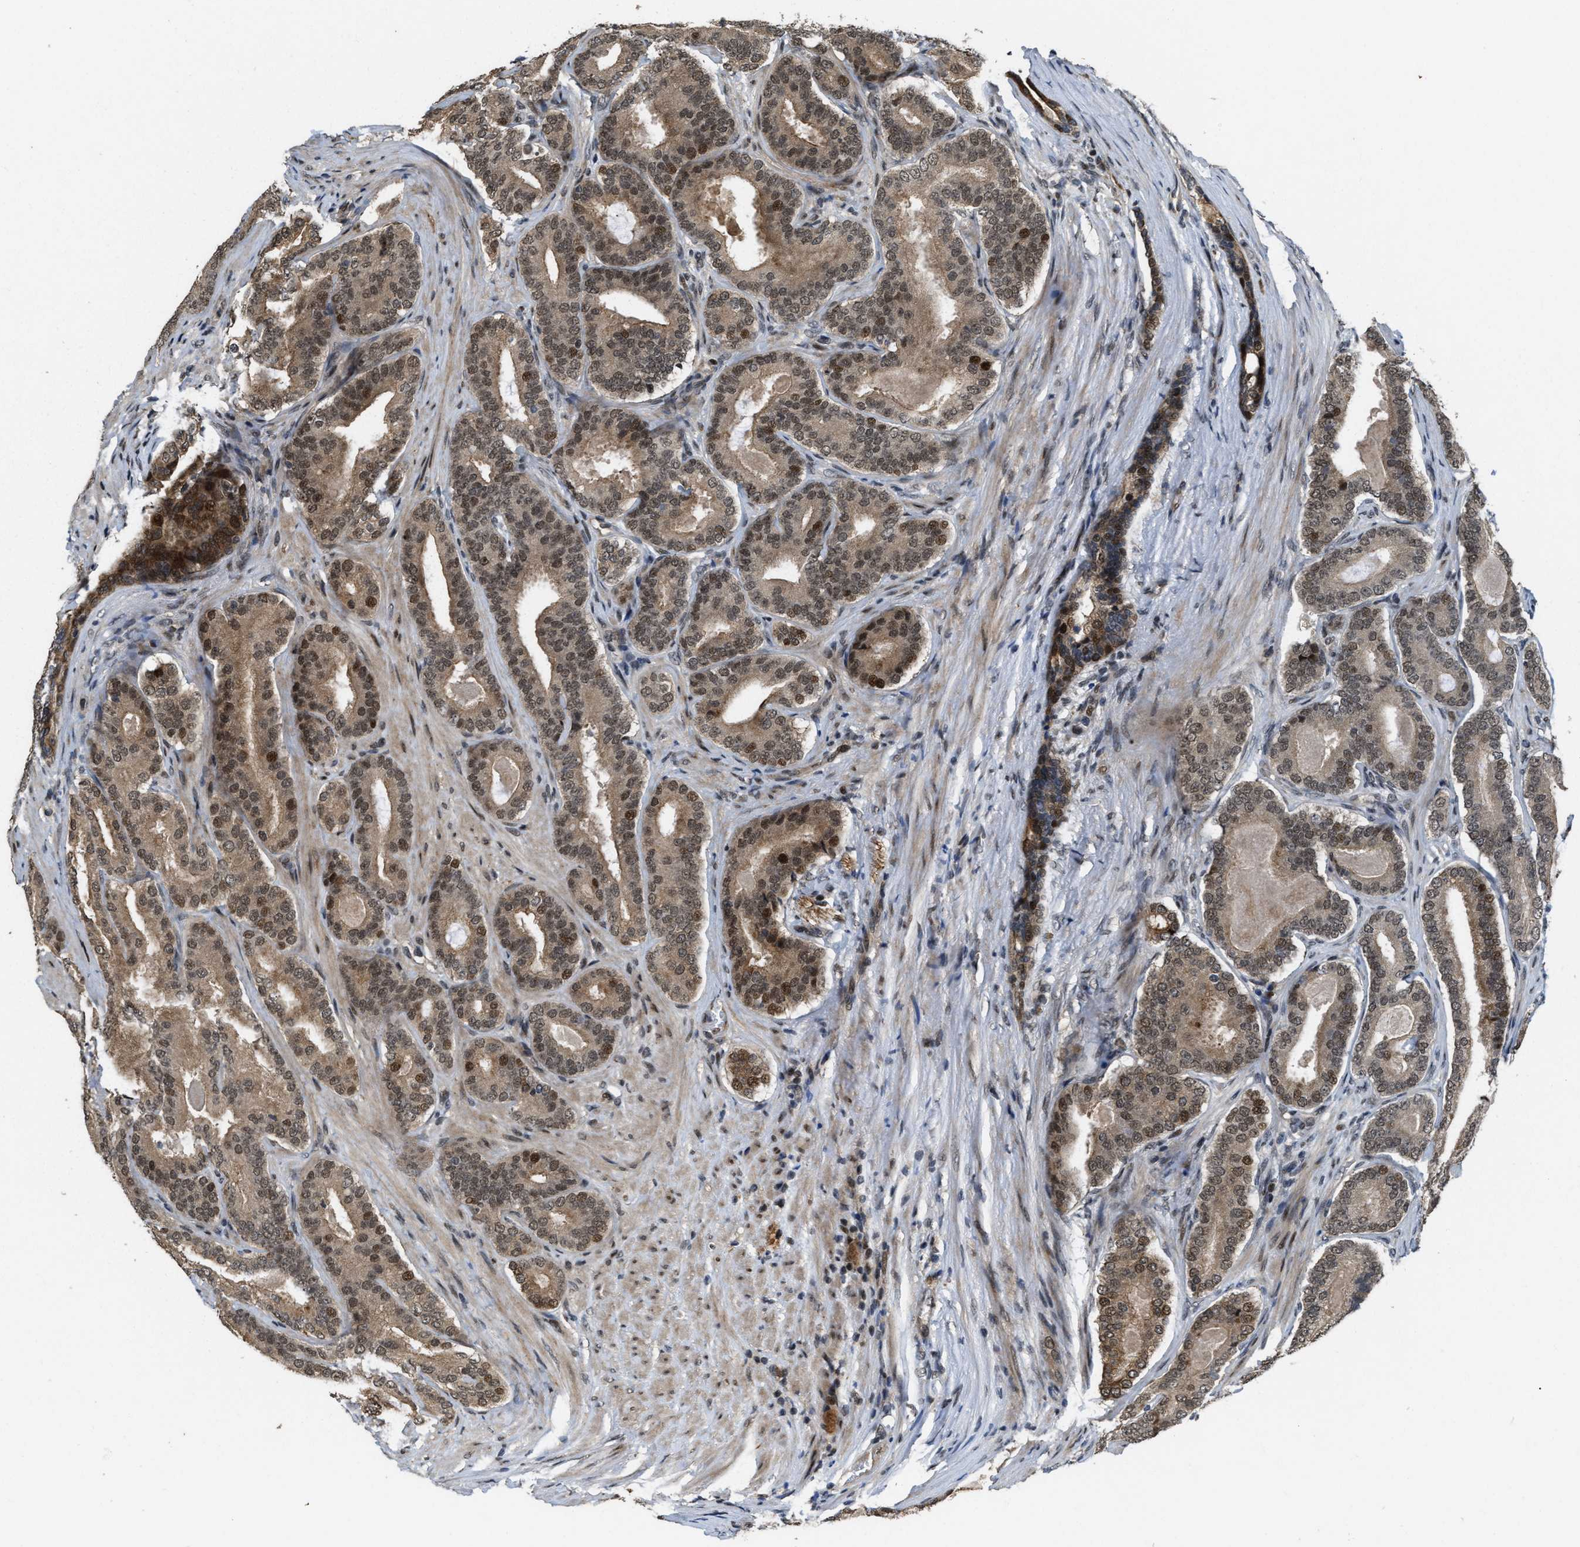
{"staining": {"intensity": "moderate", "quantity": ">75%", "location": "cytoplasmic/membranous,nuclear"}, "tissue": "prostate cancer", "cell_type": "Tumor cells", "image_type": "cancer", "snomed": [{"axis": "morphology", "description": "Adenocarcinoma, High grade"}, {"axis": "topography", "description": "Prostate"}], "caption": "Human prostate adenocarcinoma (high-grade) stained with a protein marker reveals moderate staining in tumor cells.", "gene": "SERTAD2", "patient": {"sex": "male", "age": 60}}